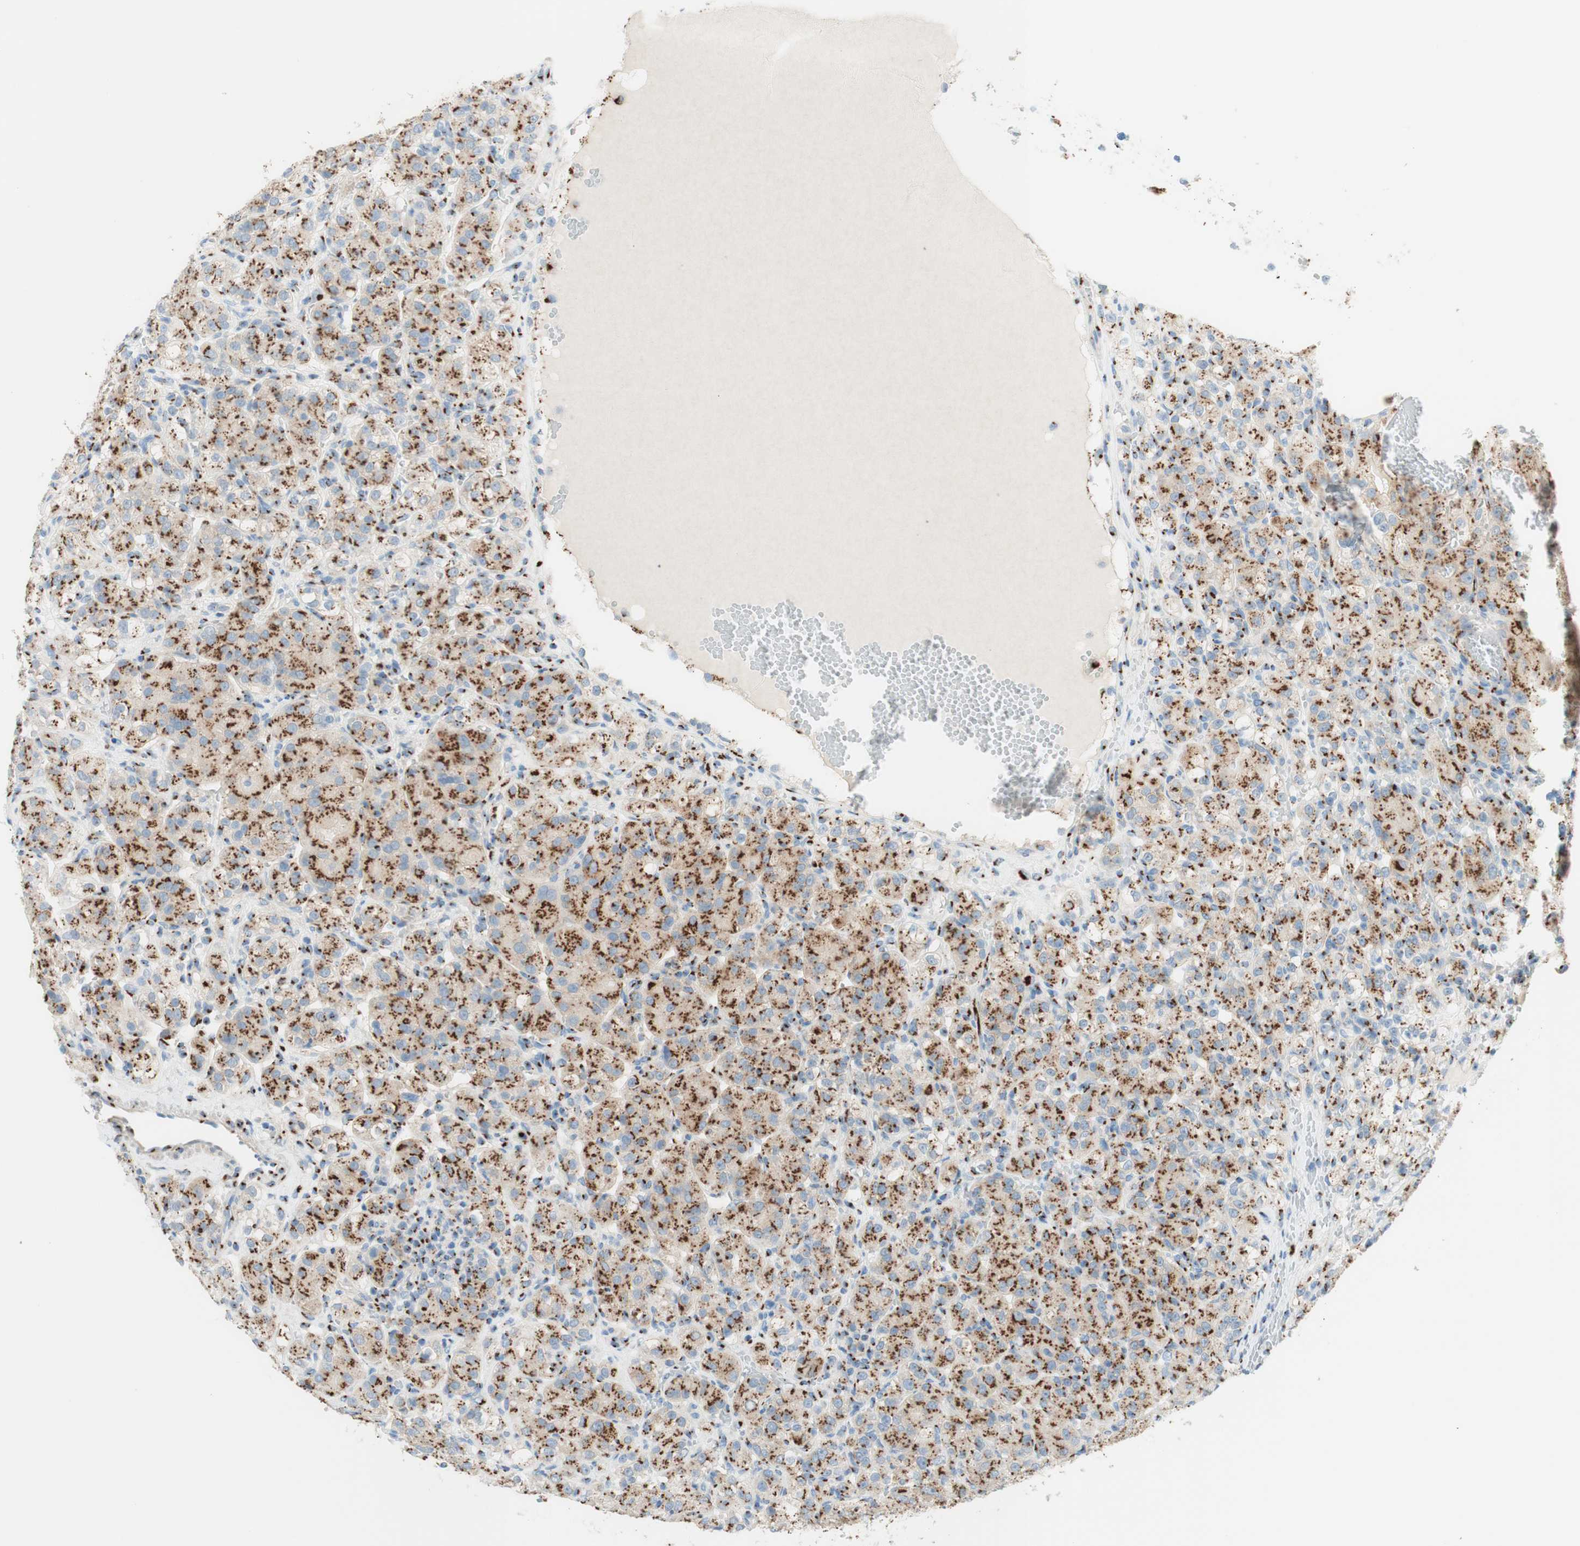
{"staining": {"intensity": "strong", "quantity": ">75%", "location": "cytoplasmic/membranous"}, "tissue": "renal cancer", "cell_type": "Tumor cells", "image_type": "cancer", "snomed": [{"axis": "morphology", "description": "Adenocarcinoma, NOS"}, {"axis": "topography", "description": "Kidney"}], "caption": "Immunohistochemical staining of human renal cancer (adenocarcinoma) reveals strong cytoplasmic/membranous protein positivity in about >75% of tumor cells.", "gene": "GOLGB1", "patient": {"sex": "male", "age": 61}}